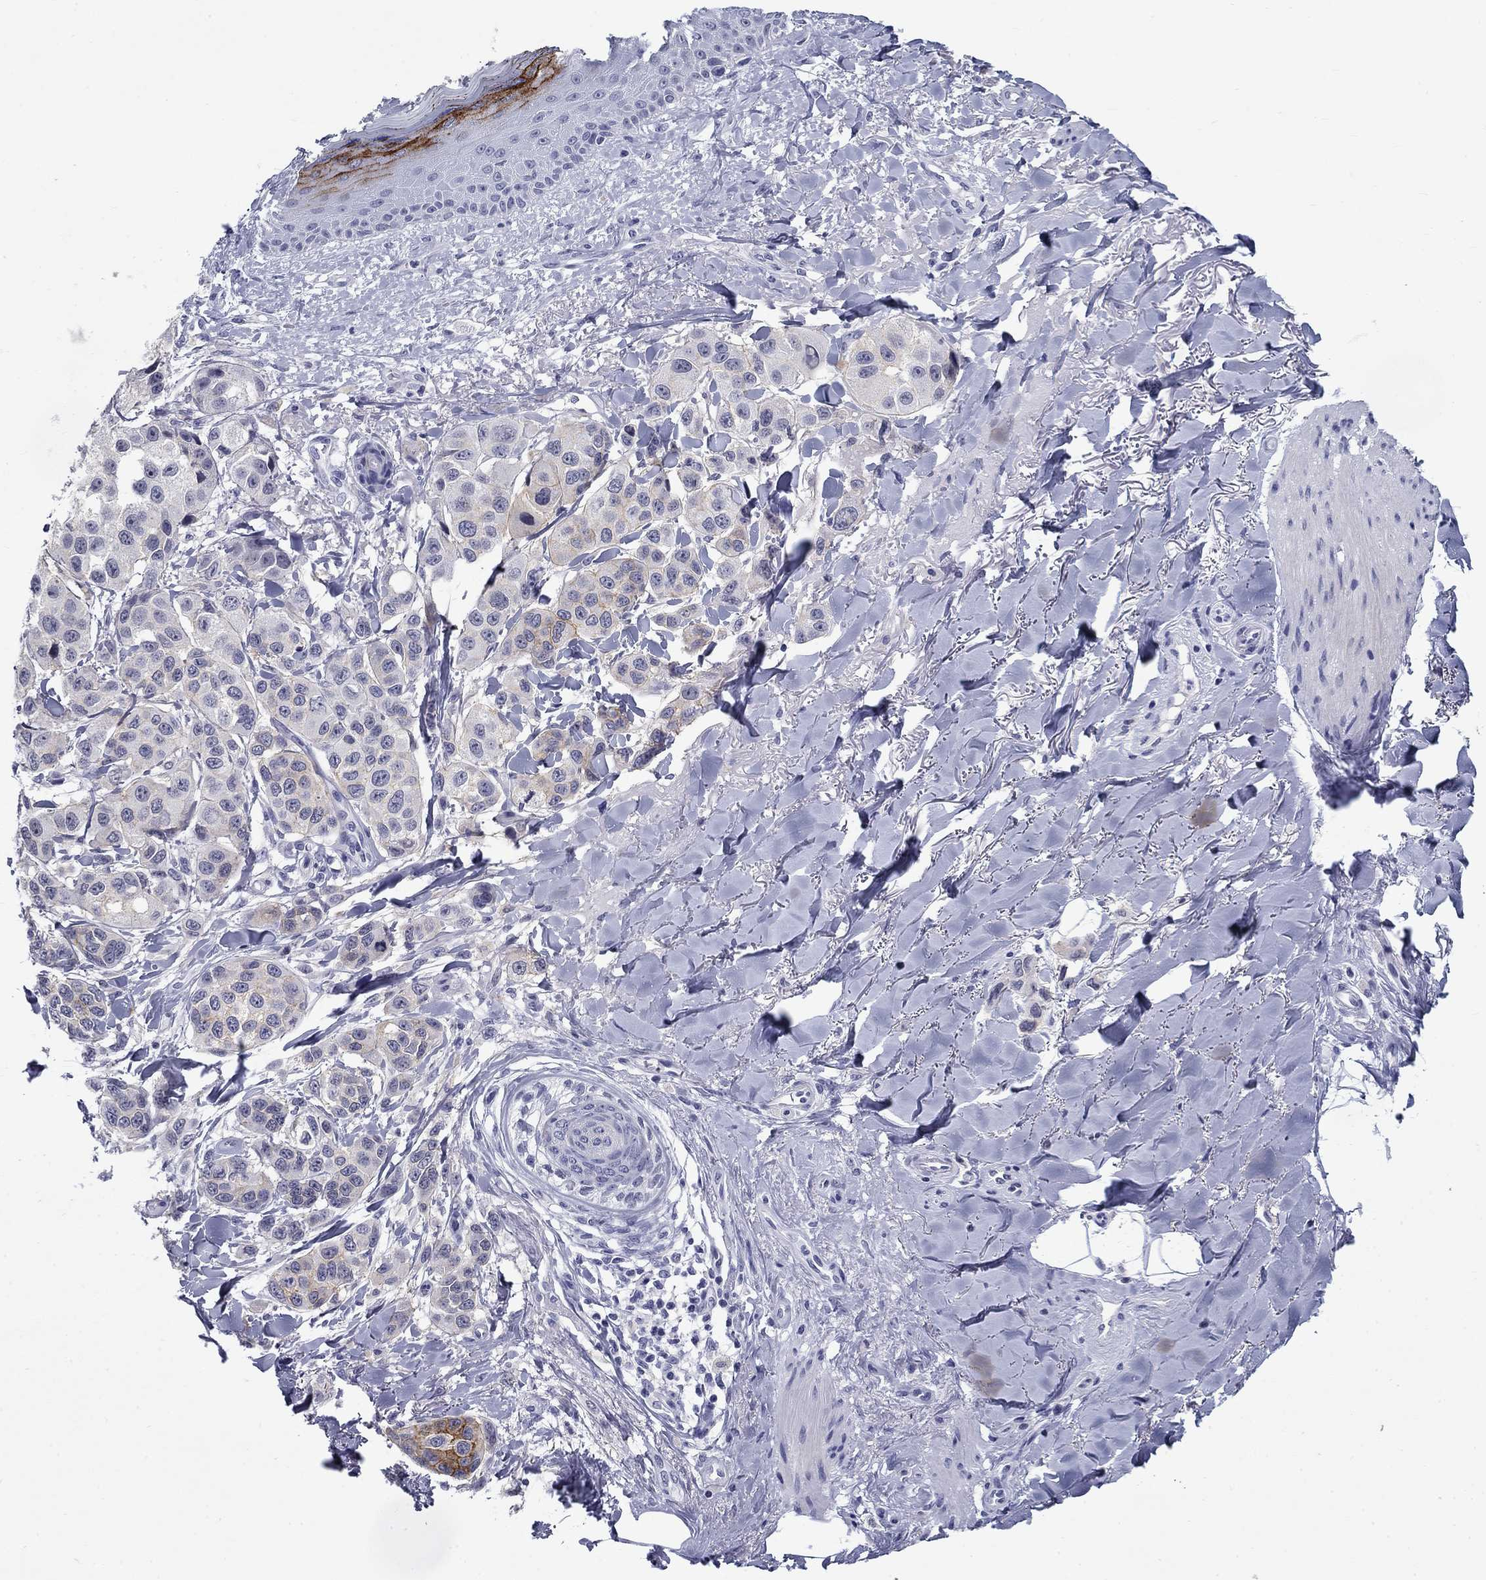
{"staining": {"intensity": "strong", "quantity": "<25%", "location": "cytoplasmic/membranous"}, "tissue": "melanoma", "cell_type": "Tumor cells", "image_type": "cancer", "snomed": [{"axis": "morphology", "description": "Malignant melanoma, NOS"}, {"axis": "topography", "description": "Skin"}], "caption": "Protein staining of malignant melanoma tissue shows strong cytoplasmic/membranous positivity in approximately <25% of tumor cells.", "gene": "C4orf19", "patient": {"sex": "male", "age": 57}}